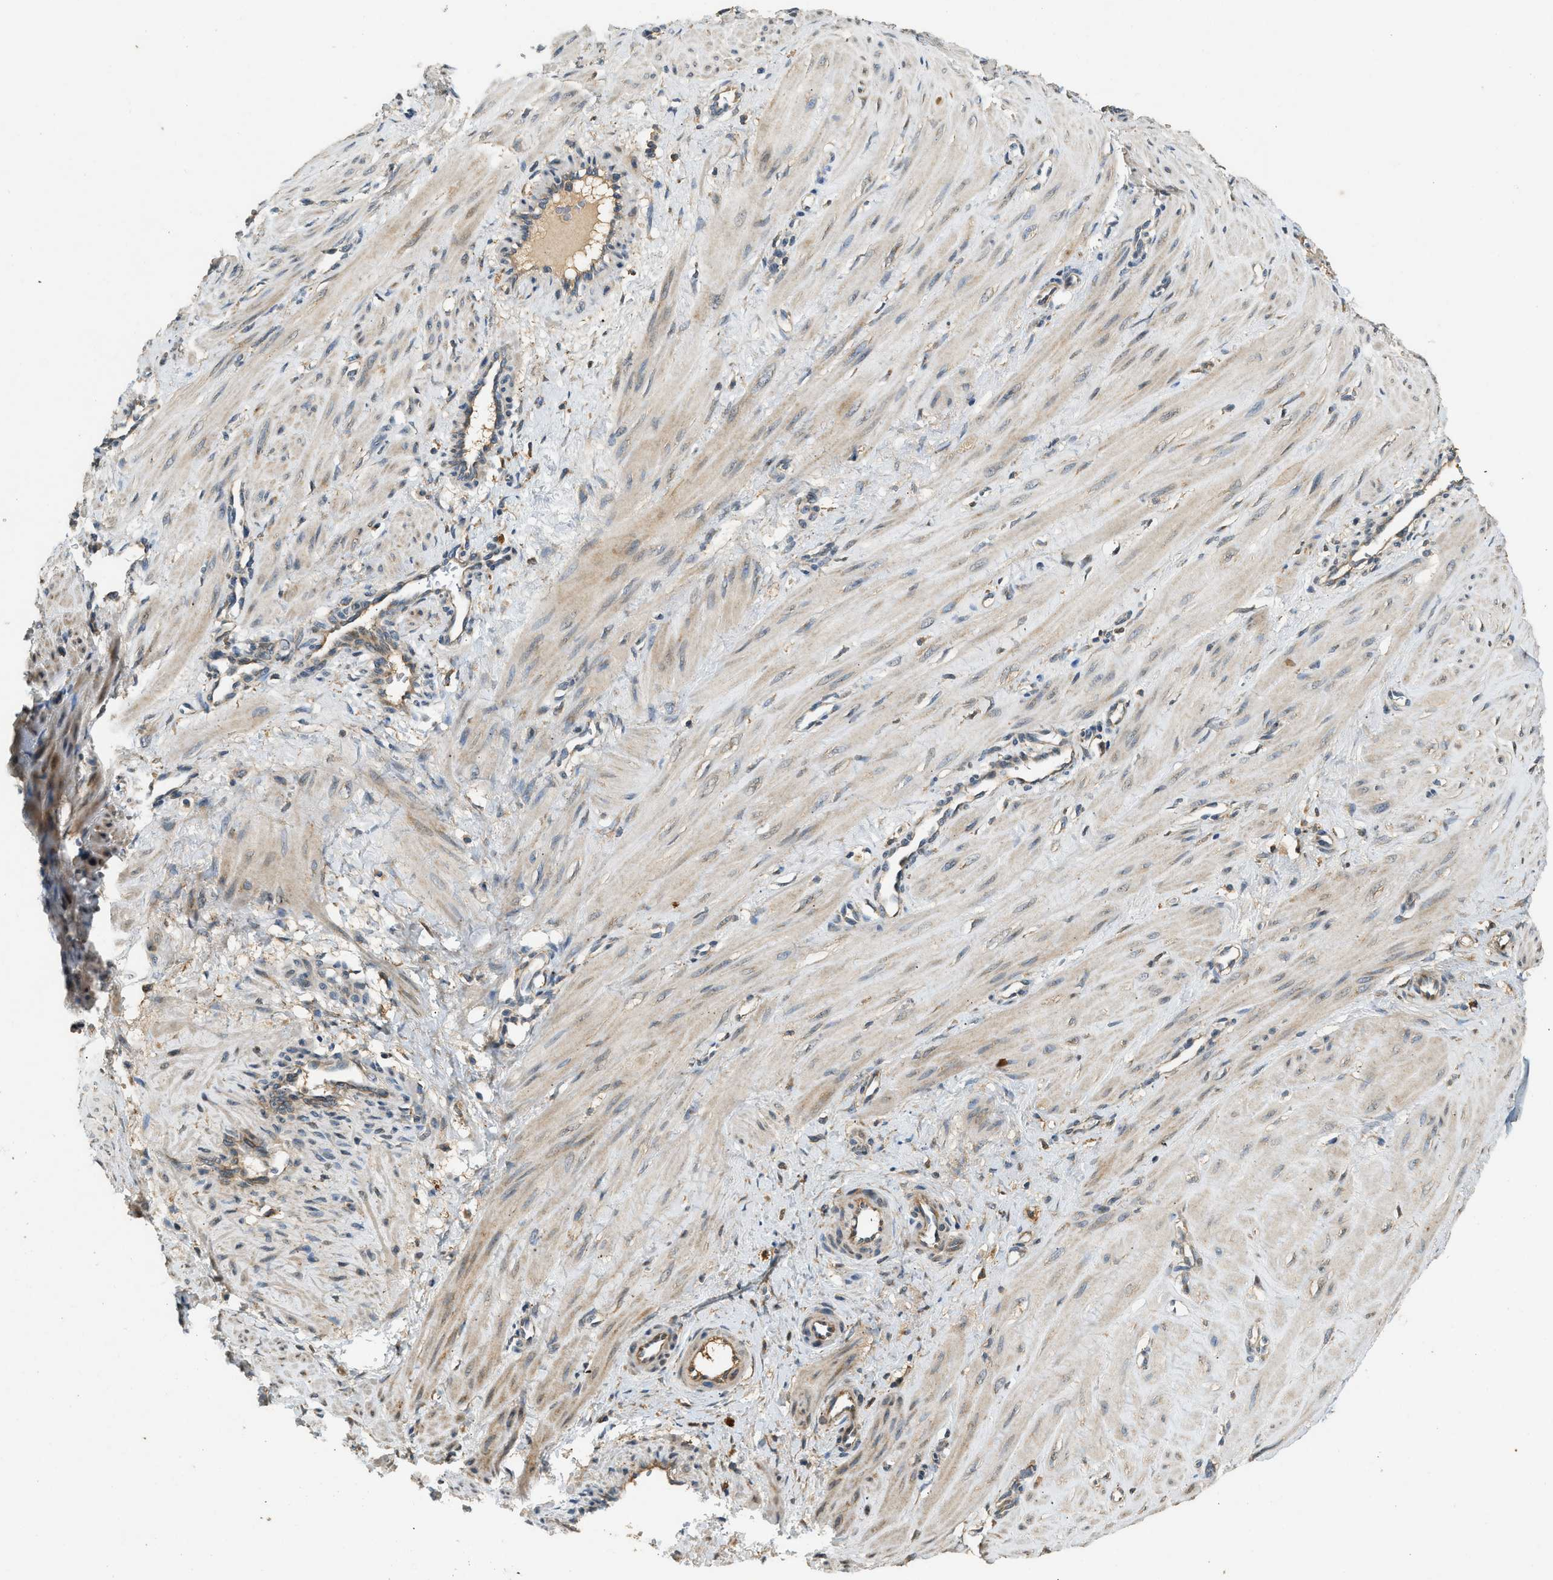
{"staining": {"intensity": "weak", "quantity": ">75%", "location": "cytoplasmic/membranous"}, "tissue": "smooth muscle", "cell_type": "Smooth muscle cells", "image_type": "normal", "snomed": [{"axis": "morphology", "description": "Normal tissue, NOS"}, {"axis": "topography", "description": "Endometrium"}], "caption": "Unremarkable smooth muscle shows weak cytoplasmic/membranous expression in approximately >75% of smooth muscle cells The staining was performed using DAB (3,3'-diaminobenzidine) to visualize the protein expression in brown, while the nuclei were stained in blue with hematoxylin (Magnification: 20x)..", "gene": "CTSB", "patient": {"sex": "female", "age": 33}}